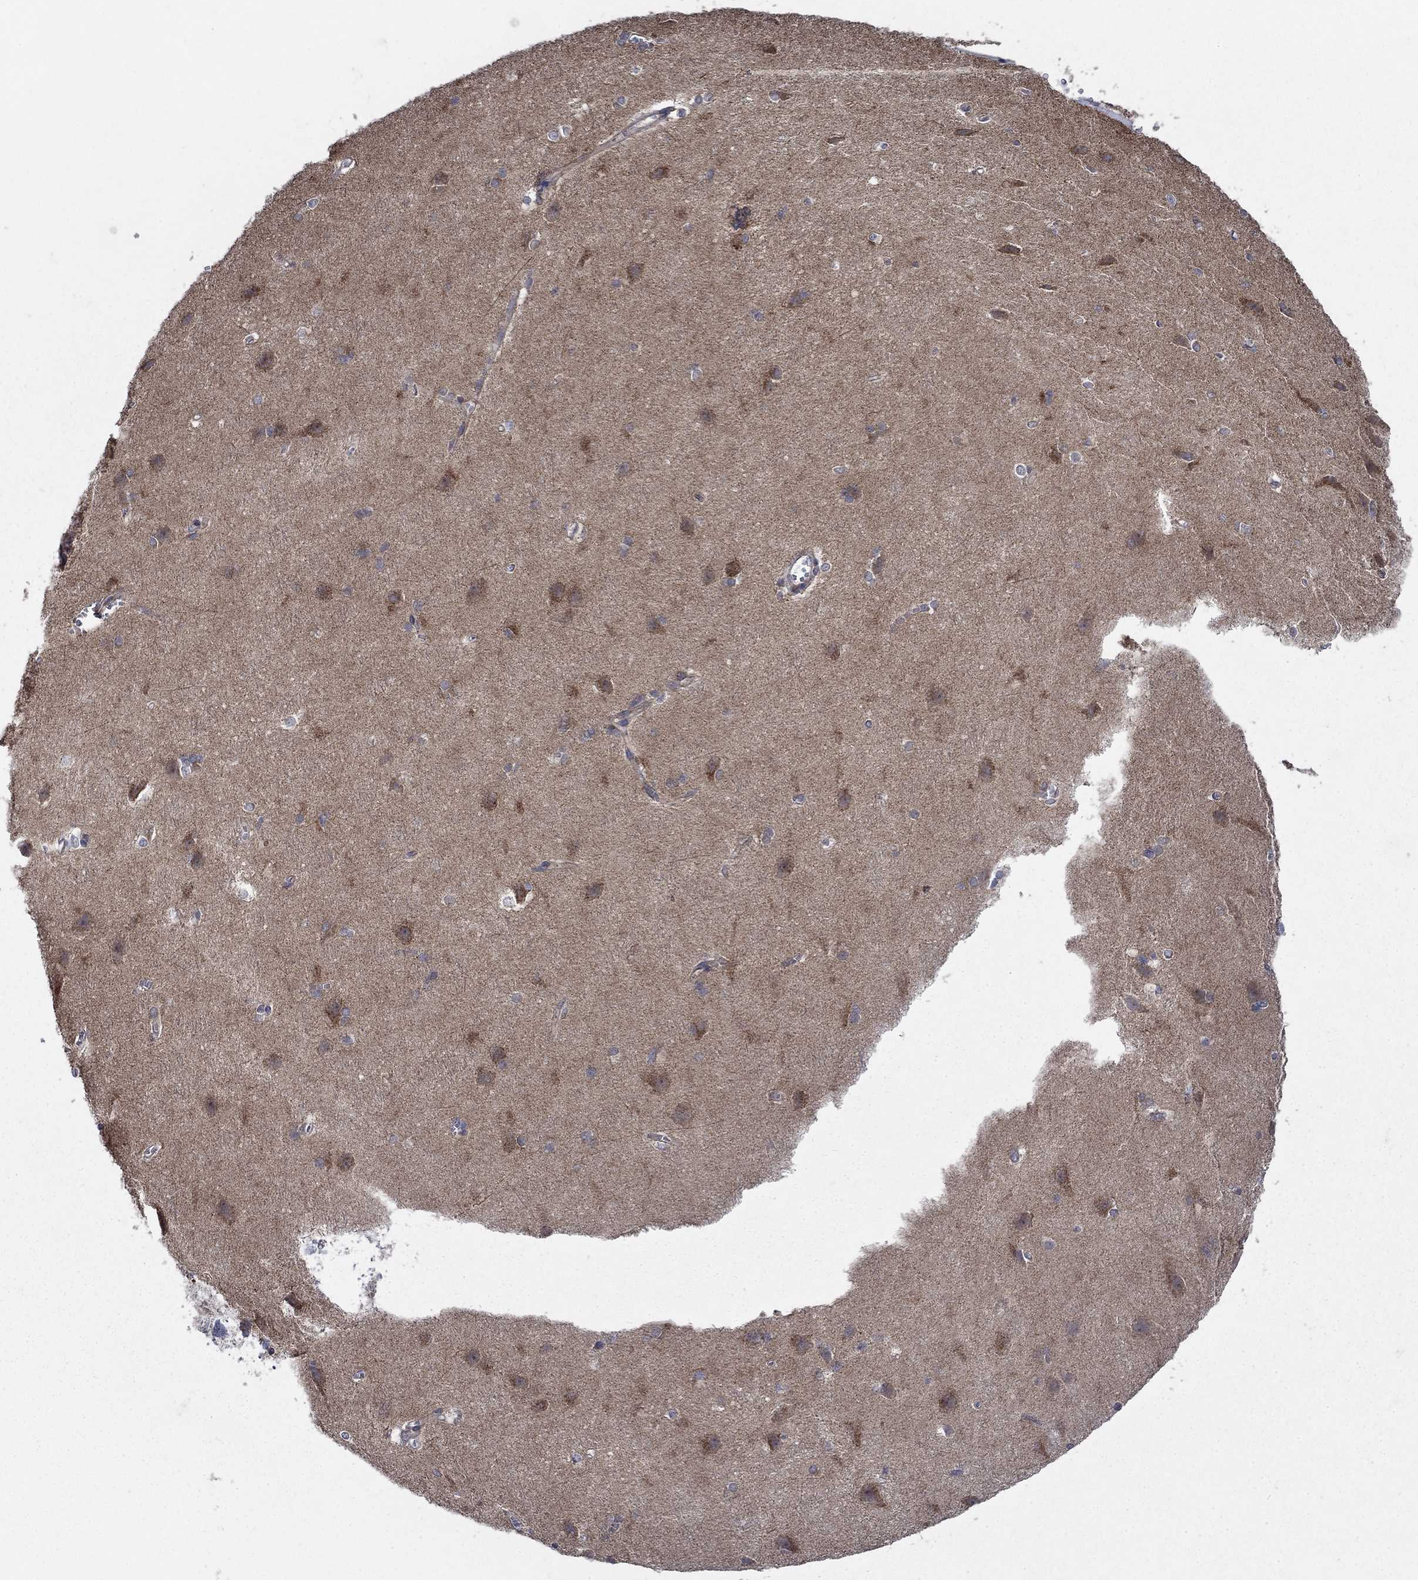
{"staining": {"intensity": "weak", "quantity": "<25%", "location": "cytoplasmic/membranous"}, "tissue": "cerebral cortex", "cell_type": "Endothelial cells", "image_type": "normal", "snomed": [{"axis": "morphology", "description": "Normal tissue, NOS"}, {"axis": "topography", "description": "Cerebral cortex"}], "caption": "Endothelial cells are negative for protein expression in normal human cerebral cortex.", "gene": "RNF19B", "patient": {"sex": "male", "age": 37}}